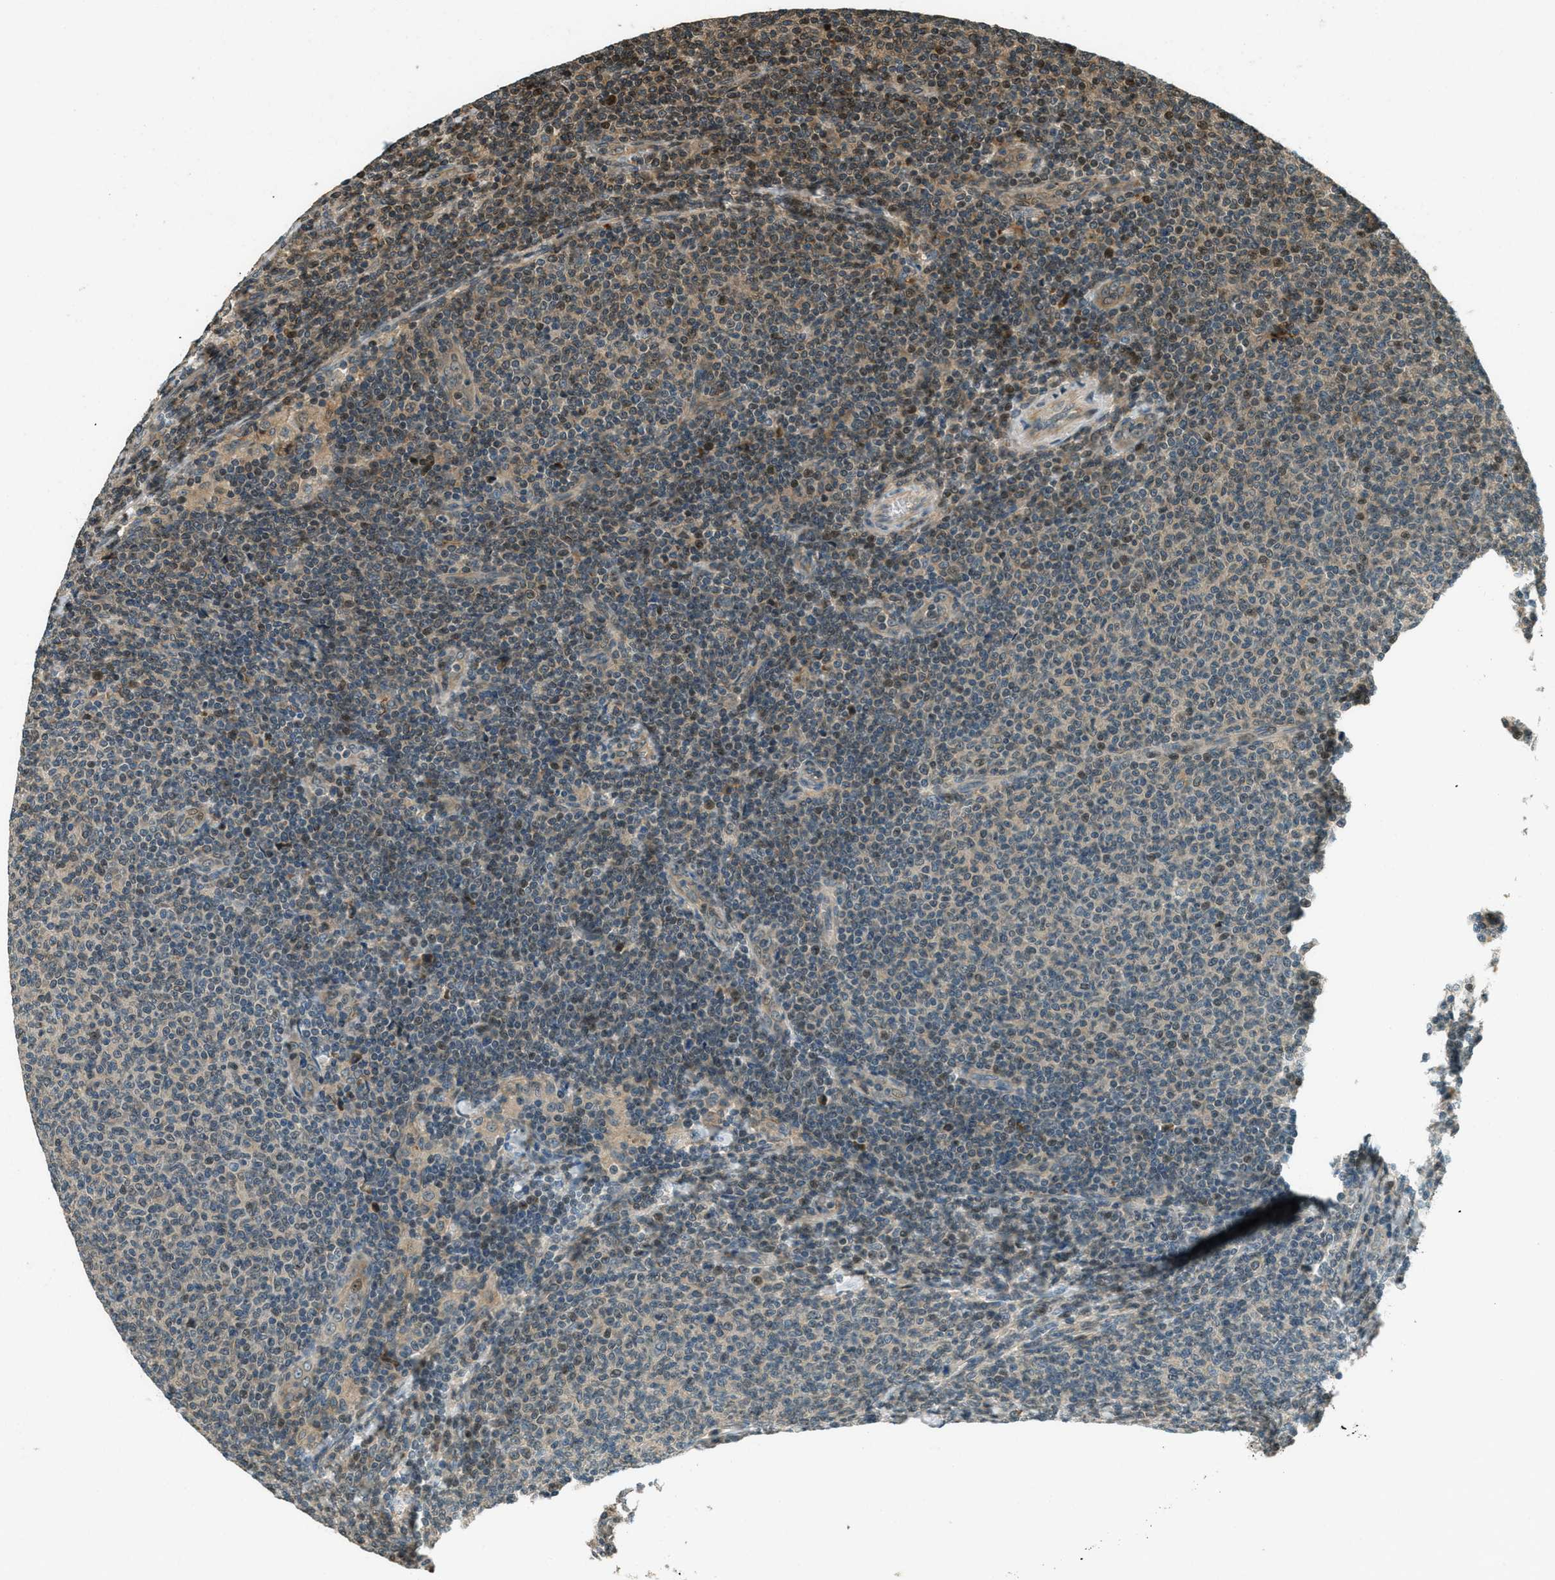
{"staining": {"intensity": "moderate", "quantity": "<25%", "location": "nuclear"}, "tissue": "lymphoma", "cell_type": "Tumor cells", "image_type": "cancer", "snomed": [{"axis": "morphology", "description": "Malignant lymphoma, non-Hodgkin's type, Low grade"}, {"axis": "topography", "description": "Lymph node"}], "caption": "DAB (3,3'-diaminobenzidine) immunohistochemical staining of lymphoma shows moderate nuclear protein positivity in approximately <25% of tumor cells.", "gene": "PTPN23", "patient": {"sex": "male", "age": 66}}